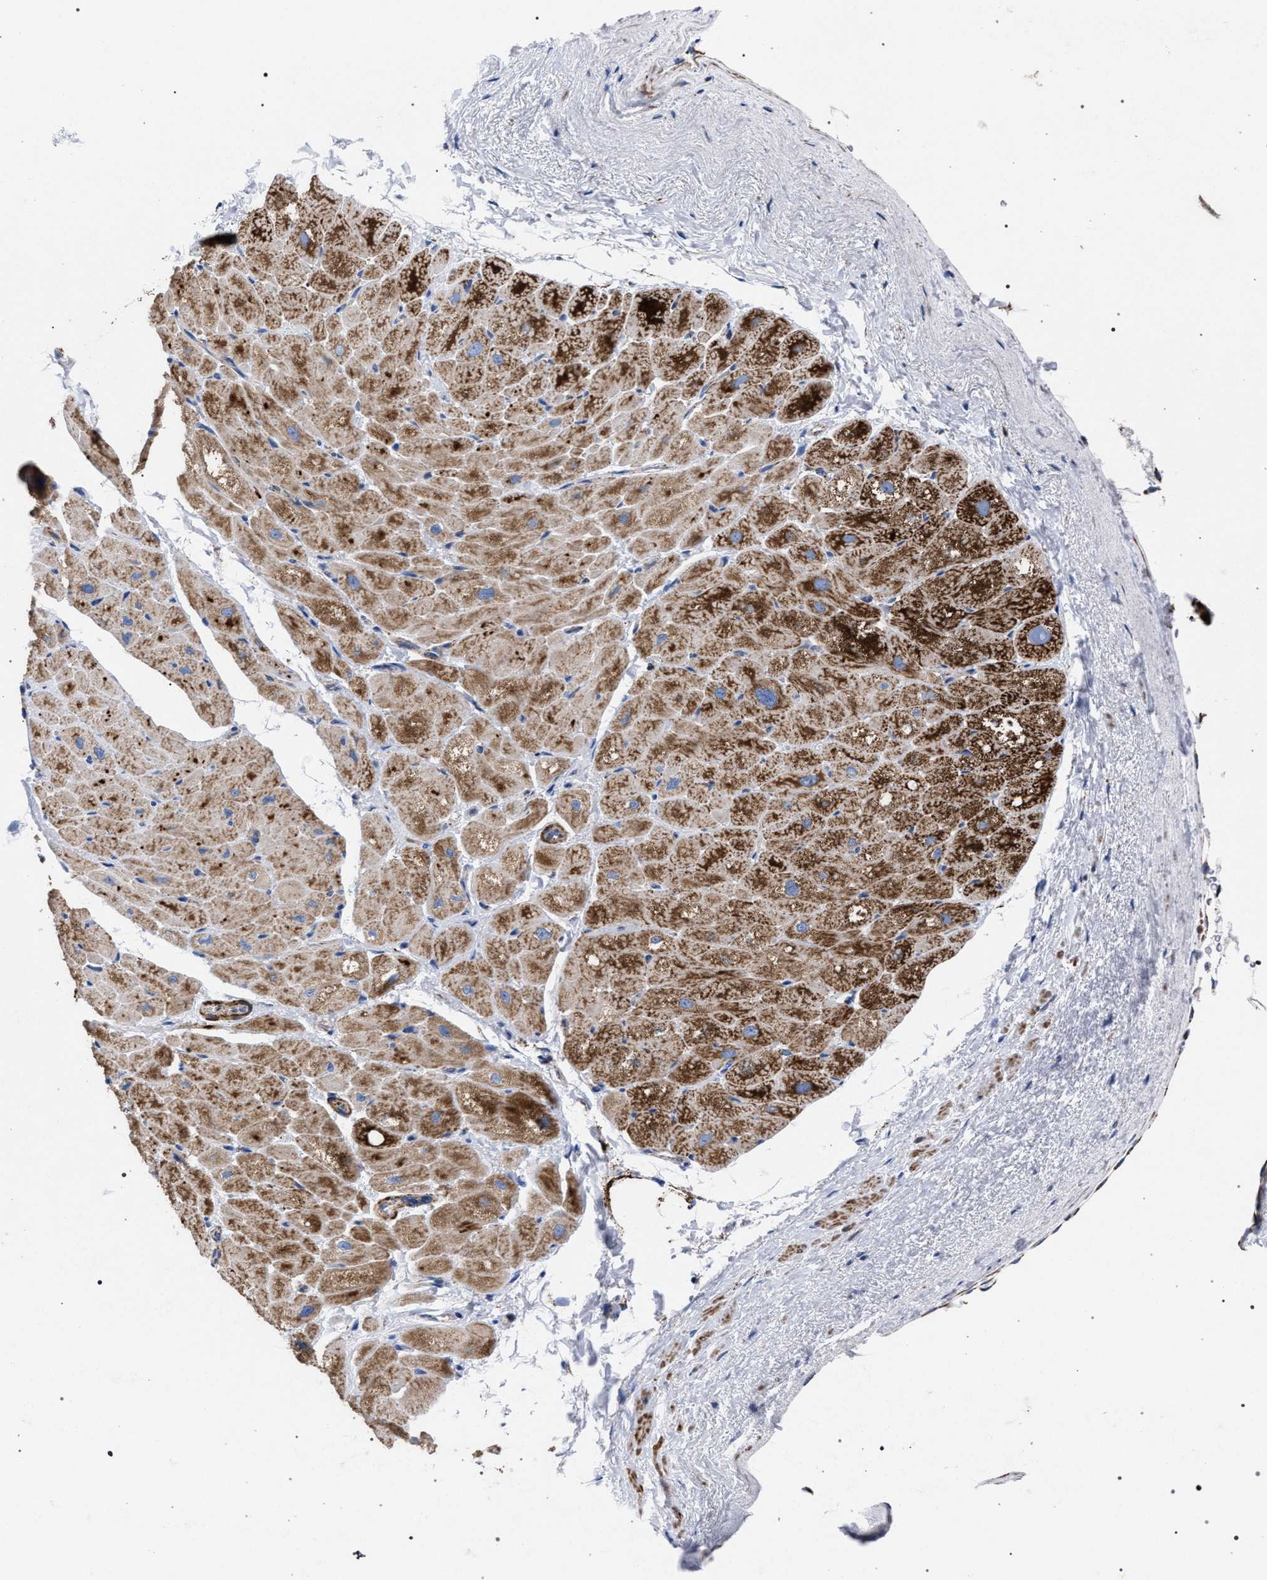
{"staining": {"intensity": "strong", "quantity": ">75%", "location": "cytoplasmic/membranous"}, "tissue": "heart muscle", "cell_type": "Cardiomyocytes", "image_type": "normal", "snomed": [{"axis": "morphology", "description": "Normal tissue, NOS"}, {"axis": "topography", "description": "Heart"}], "caption": "Human heart muscle stained for a protein (brown) reveals strong cytoplasmic/membranous positive positivity in about >75% of cardiomyocytes.", "gene": "ACADS", "patient": {"sex": "male", "age": 49}}